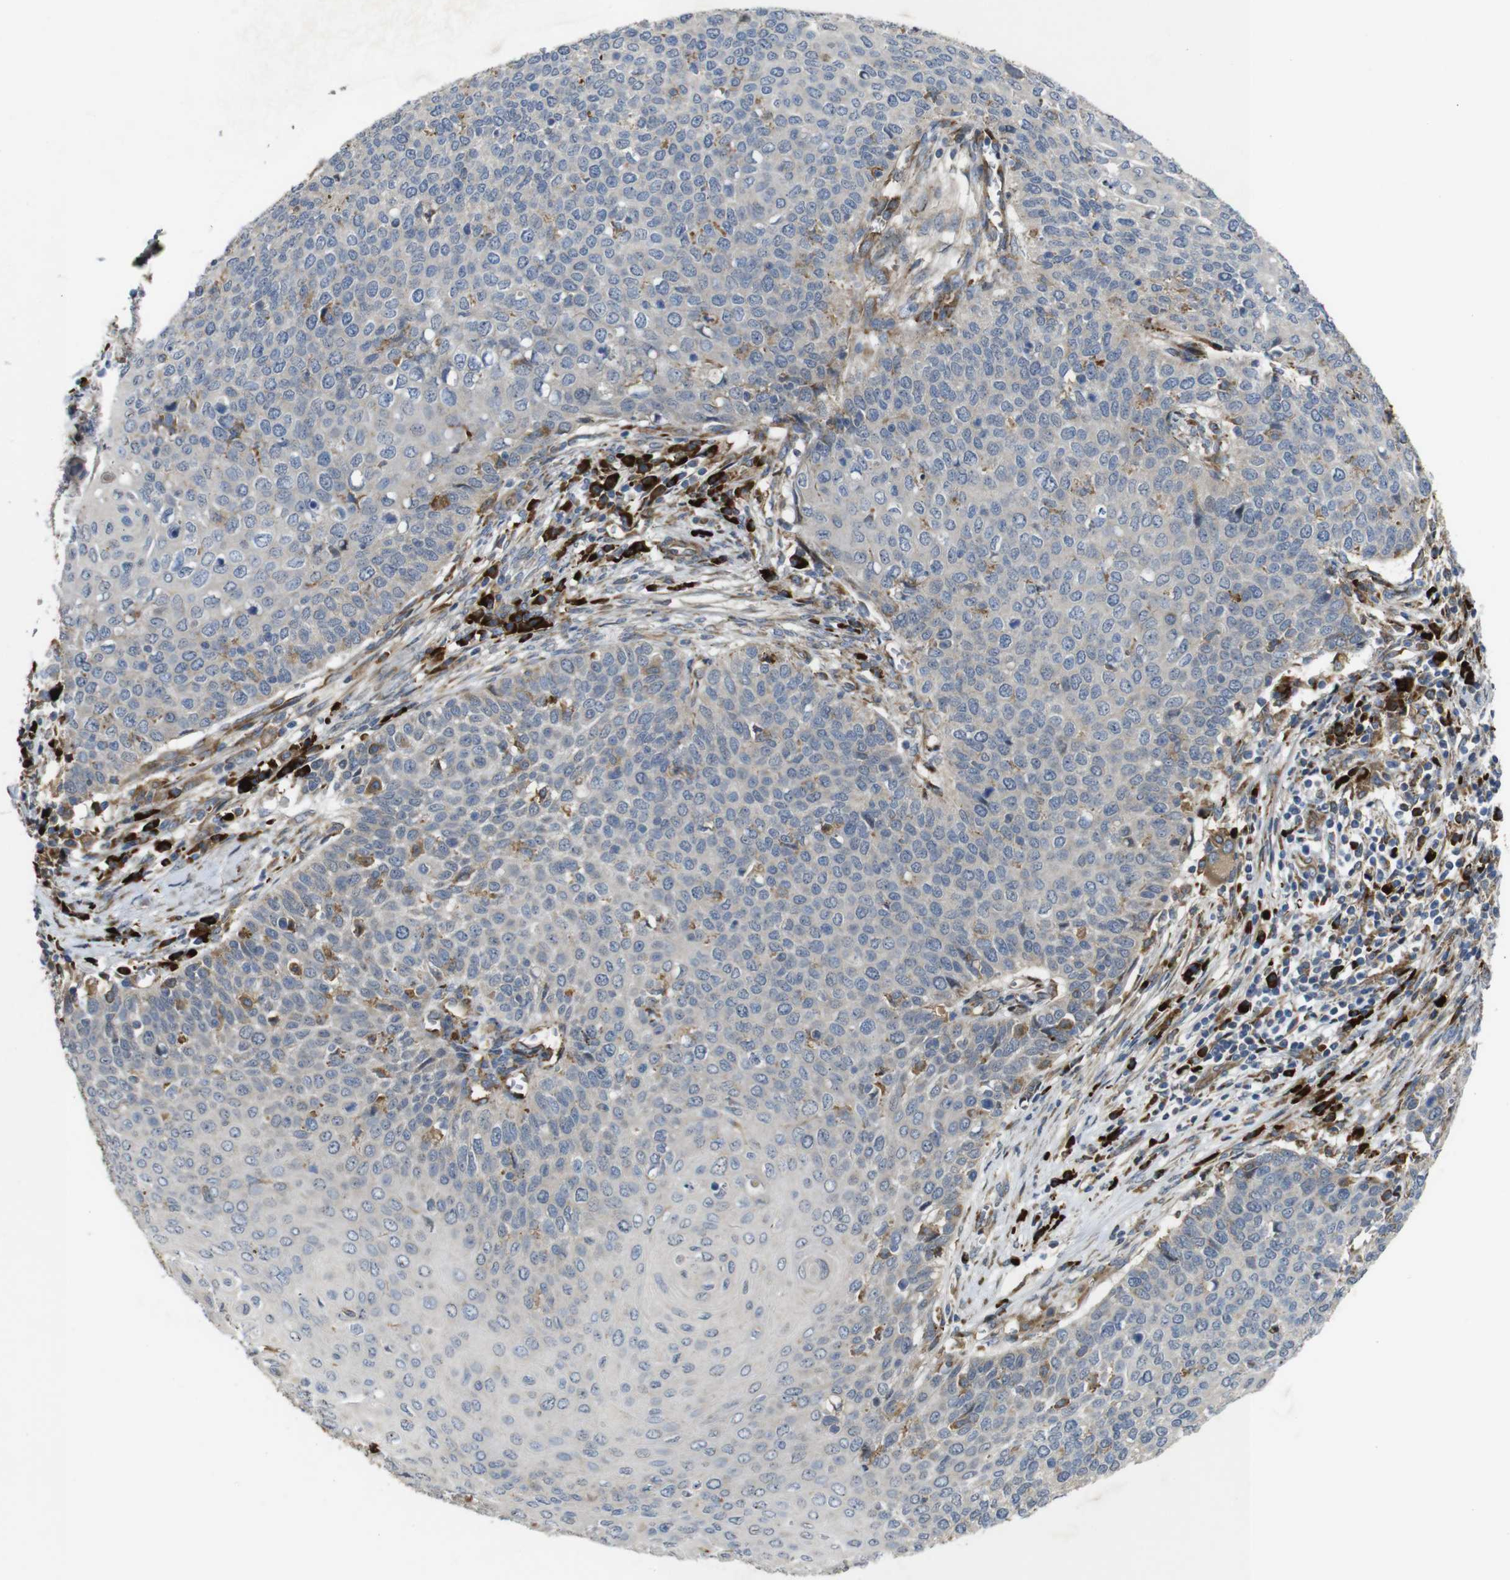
{"staining": {"intensity": "moderate", "quantity": "<25%", "location": "cytoplasmic/membranous"}, "tissue": "cervical cancer", "cell_type": "Tumor cells", "image_type": "cancer", "snomed": [{"axis": "morphology", "description": "Squamous cell carcinoma, NOS"}, {"axis": "topography", "description": "Cervix"}], "caption": "About <25% of tumor cells in squamous cell carcinoma (cervical) demonstrate moderate cytoplasmic/membranous protein expression as visualized by brown immunohistochemical staining.", "gene": "UBE2G2", "patient": {"sex": "female", "age": 39}}